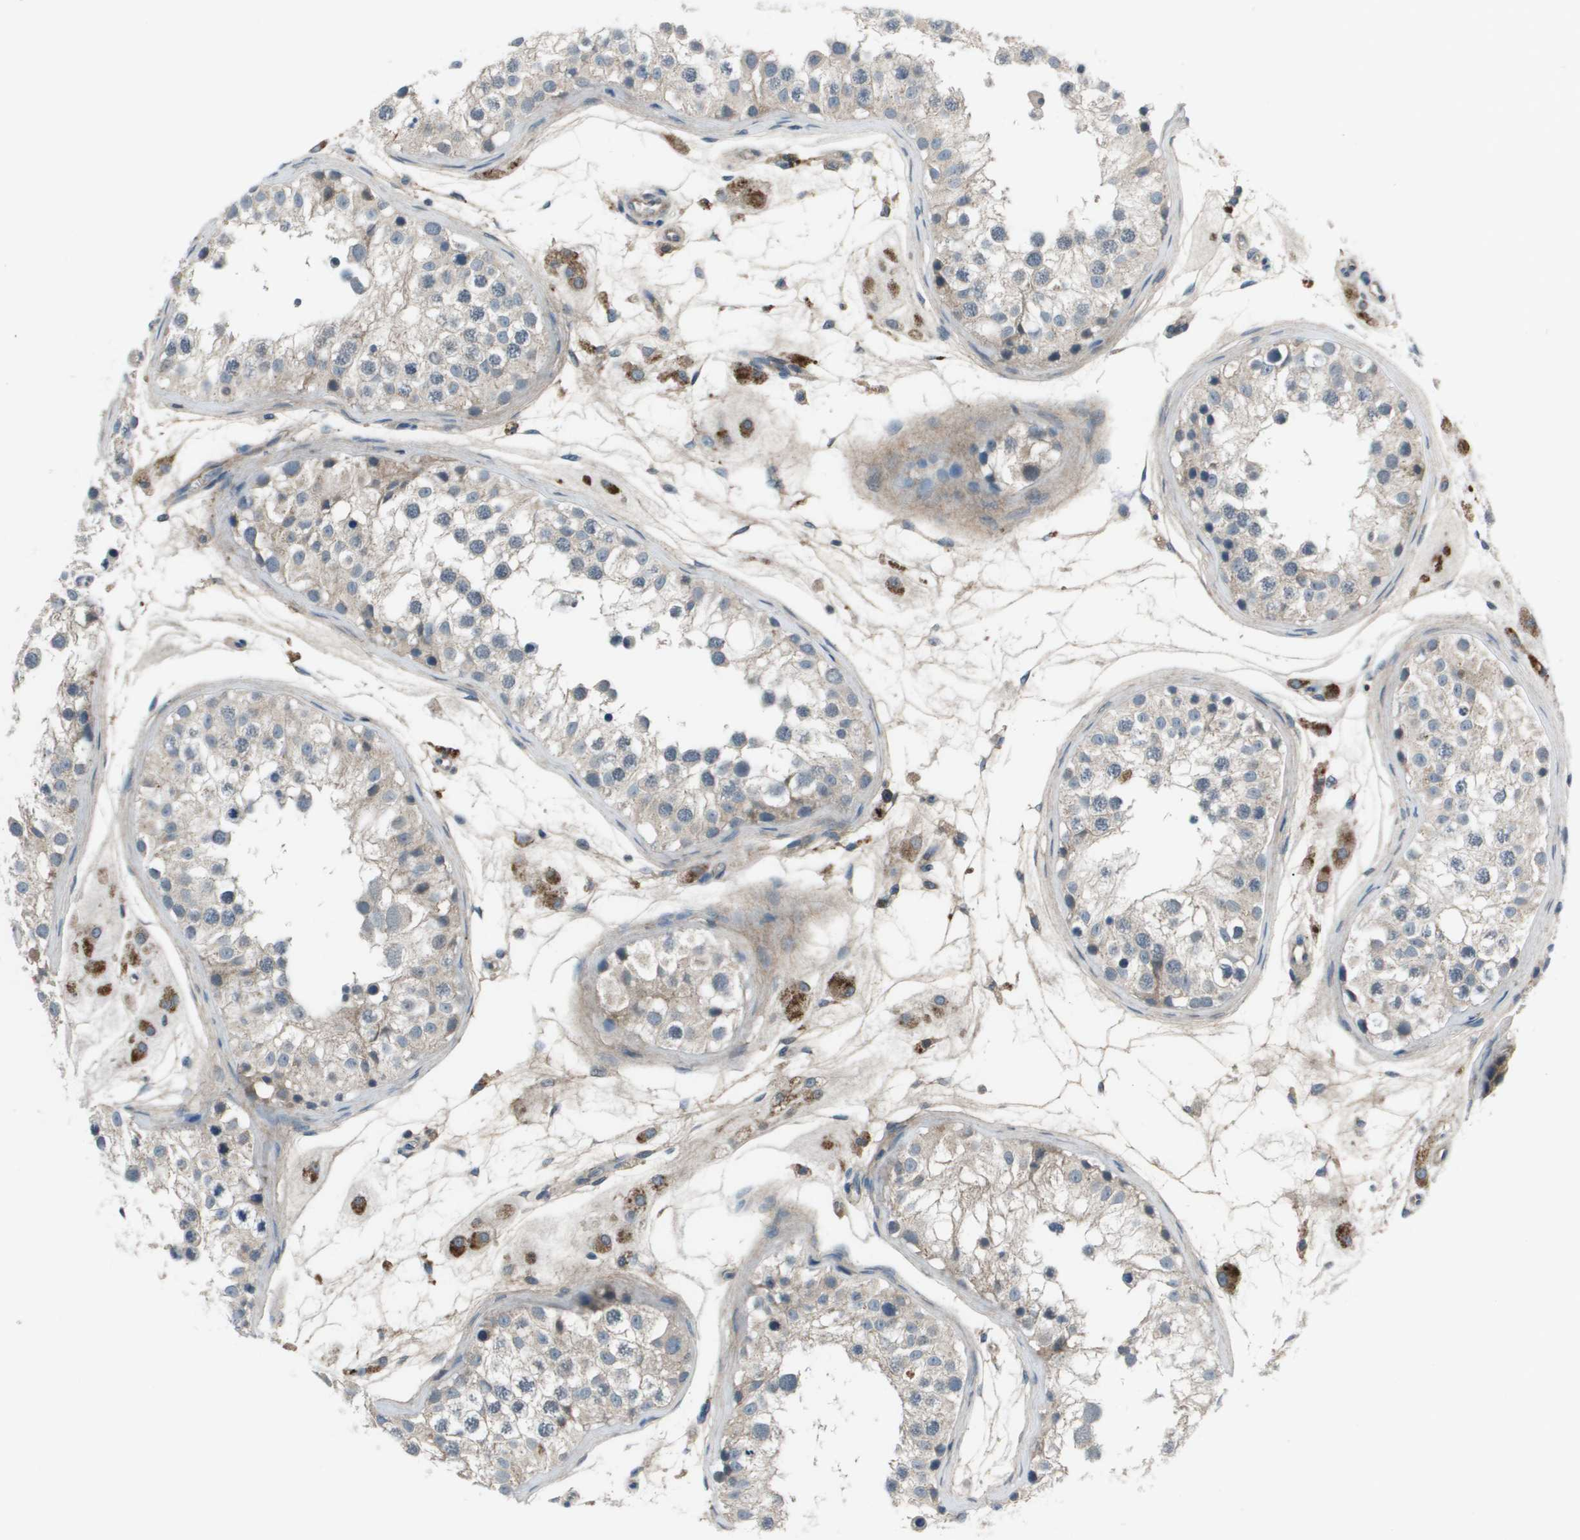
{"staining": {"intensity": "weak", "quantity": "<25%", "location": "cytoplasmic/membranous"}, "tissue": "testis", "cell_type": "Cells in seminiferous ducts", "image_type": "normal", "snomed": [{"axis": "morphology", "description": "Normal tissue, NOS"}, {"axis": "morphology", "description": "Adenocarcinoma, metastatic, NOS"}, {"axis": "topography", "description": "Testis"}], "caption": "Human testis stained for a protein using IHC displays no positivity in cells in seminiferous ducts.", "gene": "PCOLCE", "patient": {"sex": "male", "age": 26}}